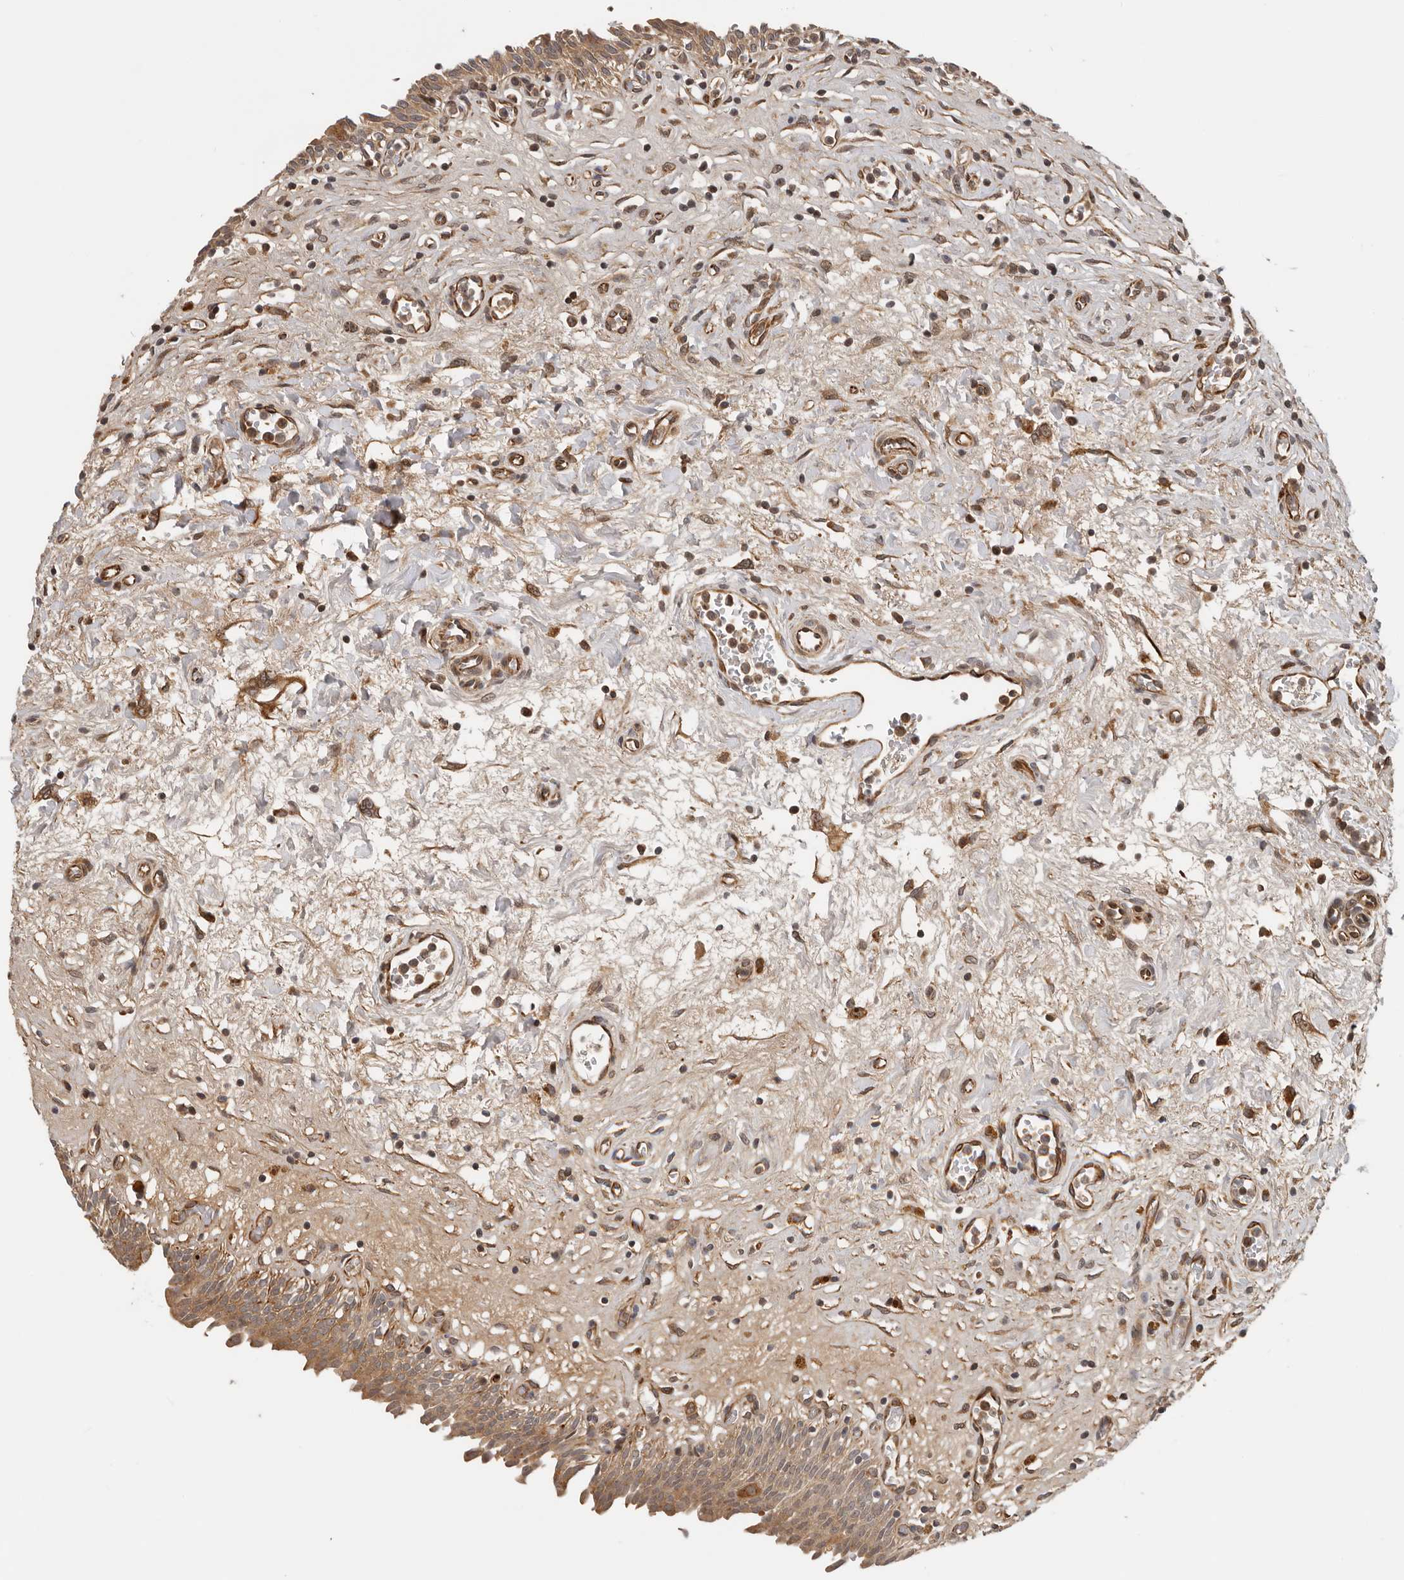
{"staining": {"intensity": "moderate", "quantity": ">75%", "location": "cytoplasmic/membranous"}, "tissue": "urinary bladder", "cell_type": "Urothelial cells", "image_type": "normal", "snomed": [{"axis": "morphology", "description": "Urothelial carcinoma, High grade"}, {"axis": "topography", "description": "Urinary bladder"}], "caption": "Immunohistochemical staining of unremarkable human urinary bladder exhibits medium levels of moderate cytoplasmic/membranous expression in about >75% of urothelial cells.", "gene": "RNF157", "patient": {"sex": "male", "age": 46}}